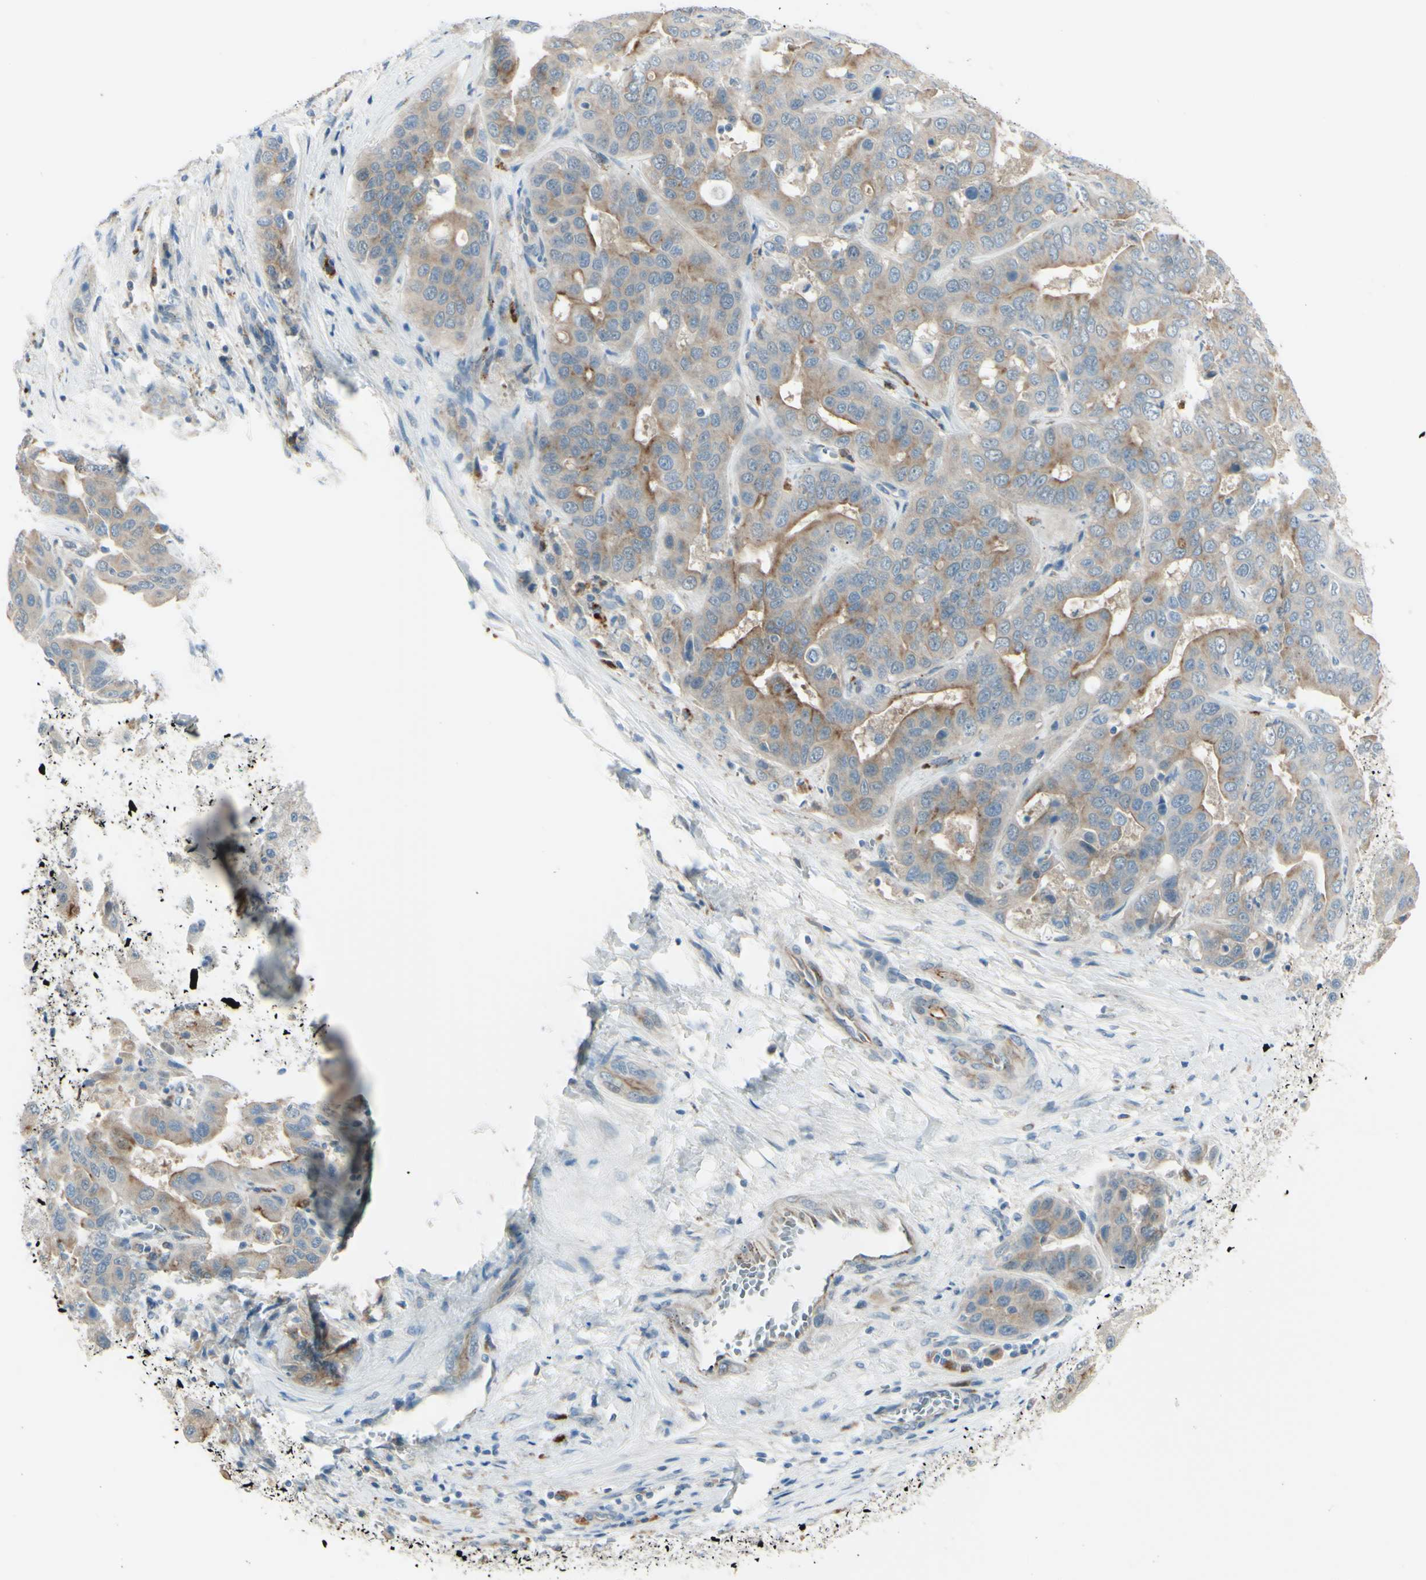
{"staining": {"intensity": "moderate", "quantity": ">75%", "location": "cytoplasmic/membranous"}, "tissue": "liver cancer", "cell_type": "Tumor cells", "image_type": "cancer", "snomed": [{"axis": "morphology", "description": "Cholangiocarcinoma"}, {"axis": "topography", "description": "Liver"}], "caption": "Protein staining of liver cholangiocarcinoma tissue displays moderate cytoplasmic/membranous expression in approximately >75% of tumor cells. (Stains: DAB in brown, nuclei in blue, Microscopy: brightfield microscopy at high magnification).", "gene": "LMTK2", "patient": {"sex": "female", "age": 52}}